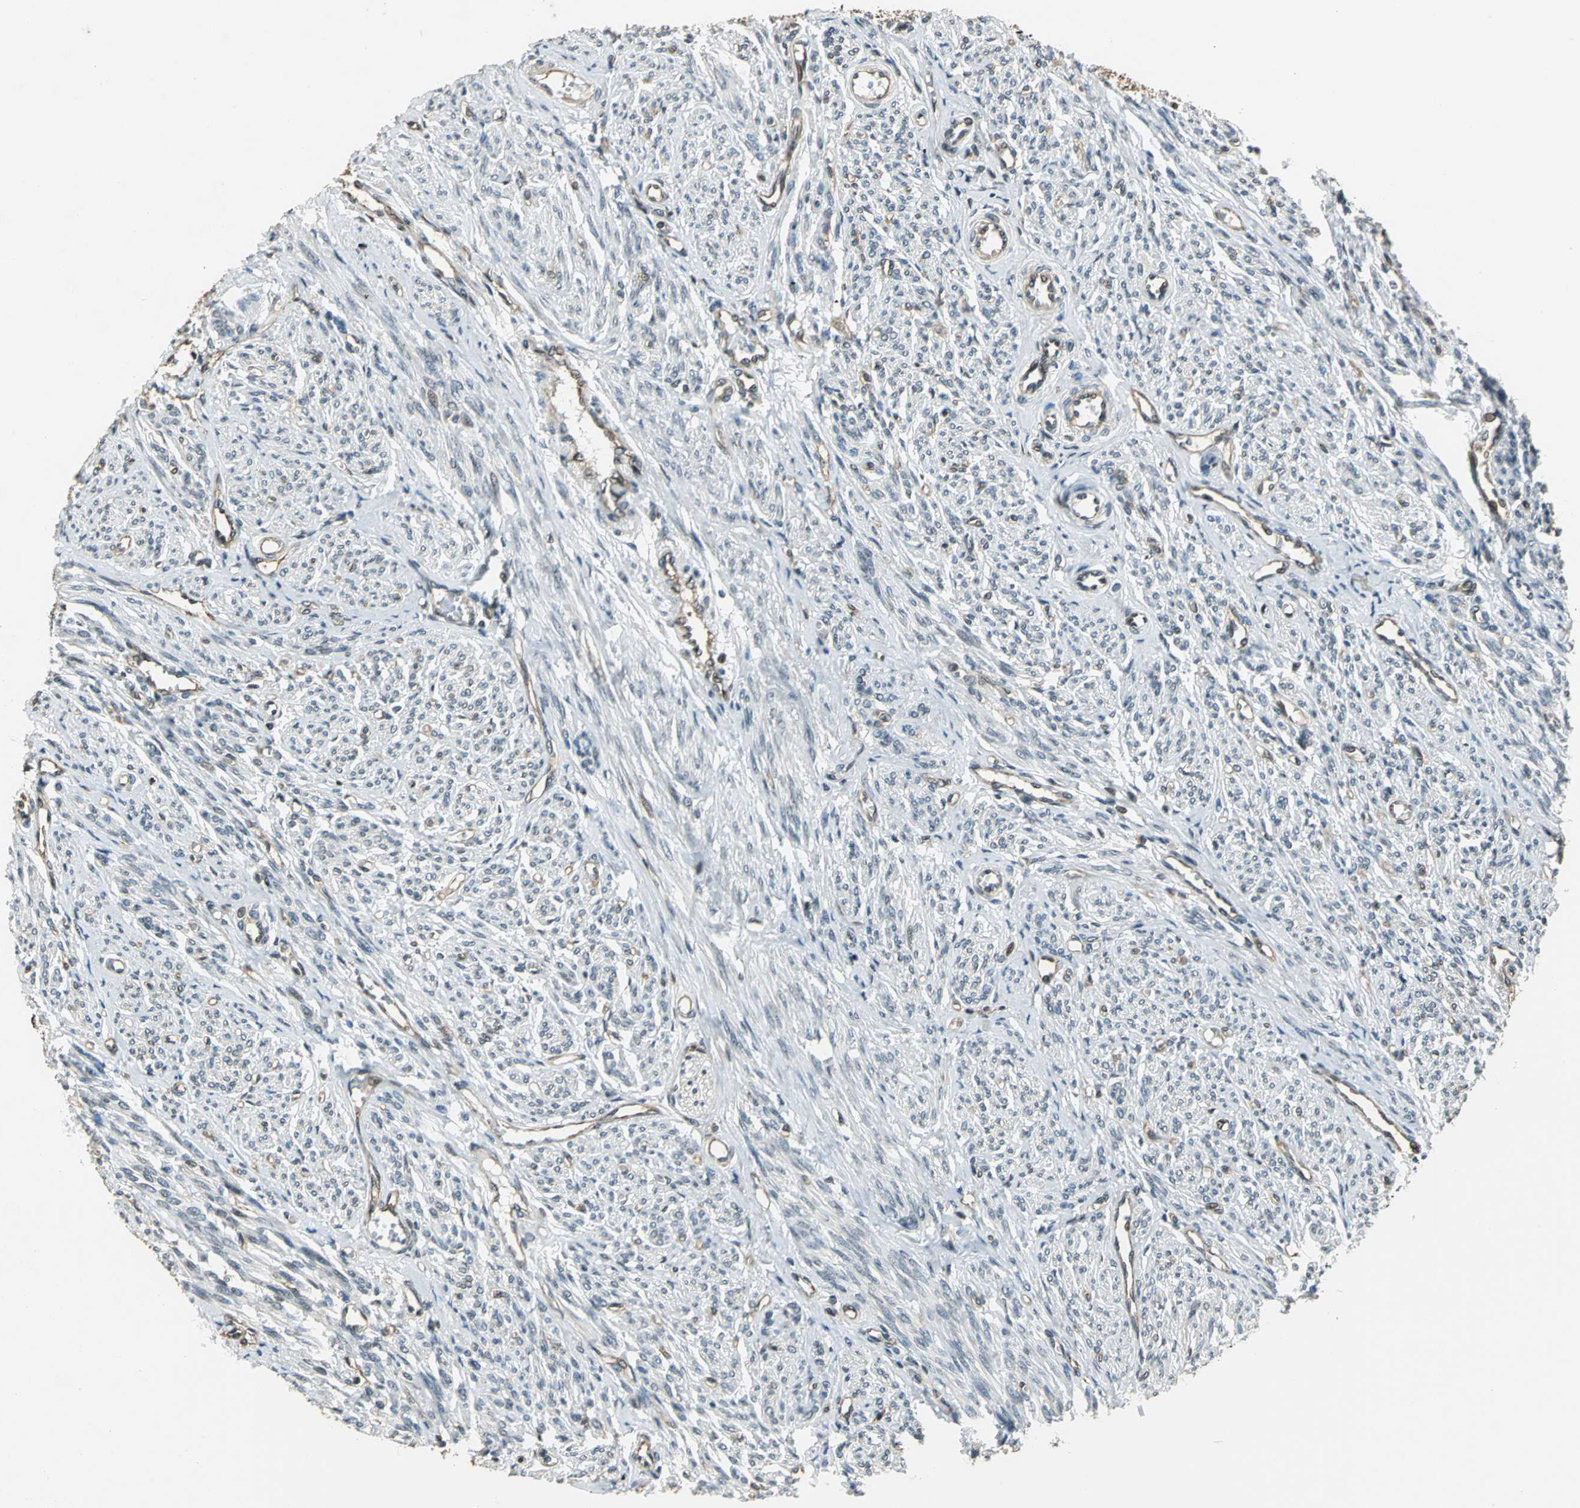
{"staining": {"intensity": "weak", "quantity": "<25%", "location": "nuclear"}, "tissue": "smooth muscle", "cell_type": "Smooth muscle cells", "image_type": "normal", "snomed": [{"axis": "morphology", "description": "Normal tissue, NOS"}, {"axis": "topography", "description": "Smooth muscle"}], "caption": "This micrograph is of benign smooth muscle stained with immunohistochemistry to label a protein in brown with the nuclei are counter-stained blue. There is no positivity in smooth muscle cells.", "gene": "BRIP1", "patient": {"sex": "female", "age": 65}}